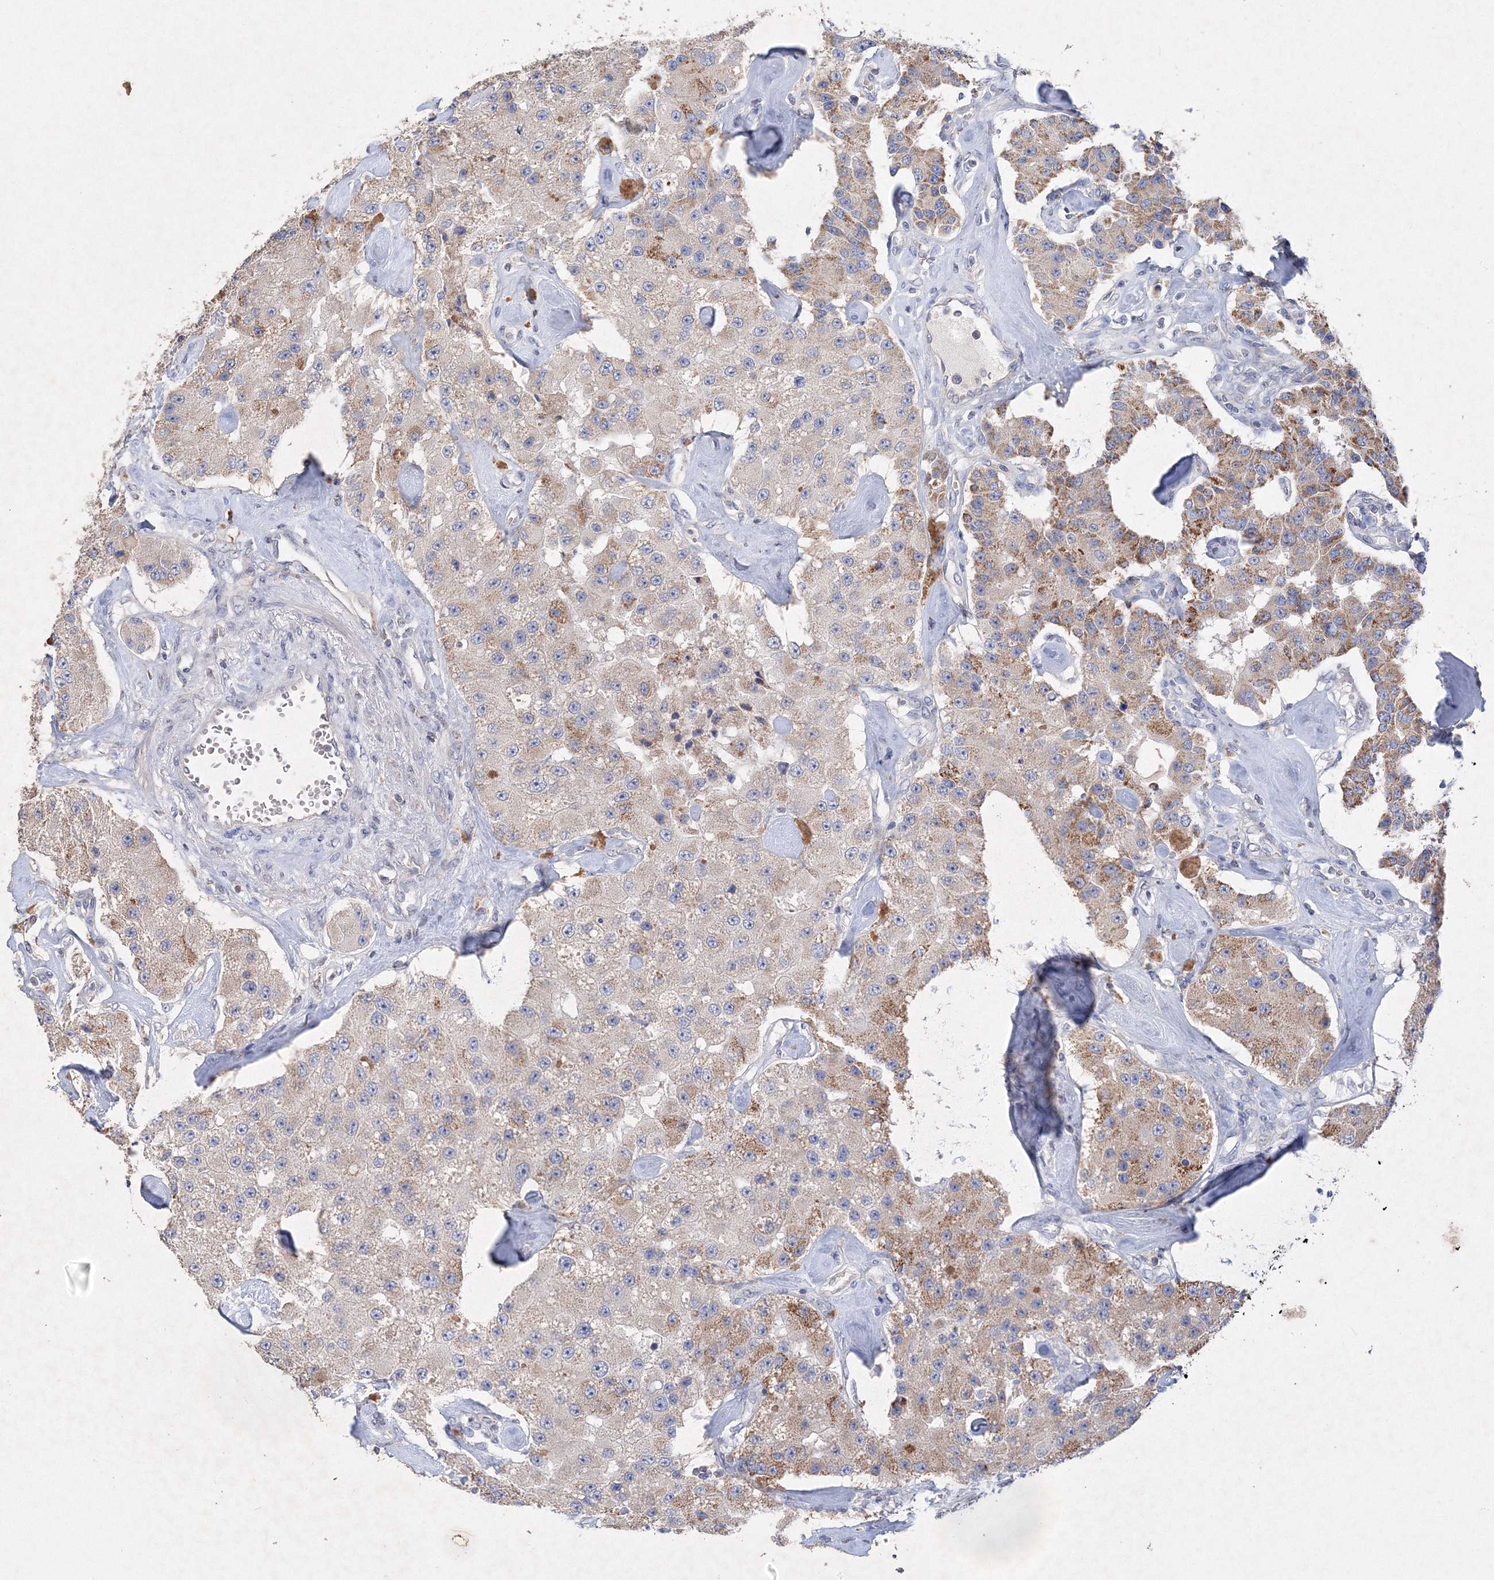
{"staining": {"intensity": "moderate", "quantity": "25%-75%", "location": "cytoplasmic/membranous"}, "tissue": "carcinoid", "cell_type": "Tumor cells", "image_type": "cancer", "snomed": [{"axis": "morphology", "description": "Carcinoid, malignant, NOS"}, {"axis": "topography", "description": "Pancreas"}], "caption": "A medium amount of moderate cytoplasmic/membranous expression is appreciated in about 25%-75% of tumor cells in malignant carcinoid tissue. The staining was performed using DAB to visualize the protein expression in brown, while the nuclei were stained in blue with hematoxylin (Magnification: 20x).", "gene": "GLS", "patient": {"sex": "male", "age": 41}}